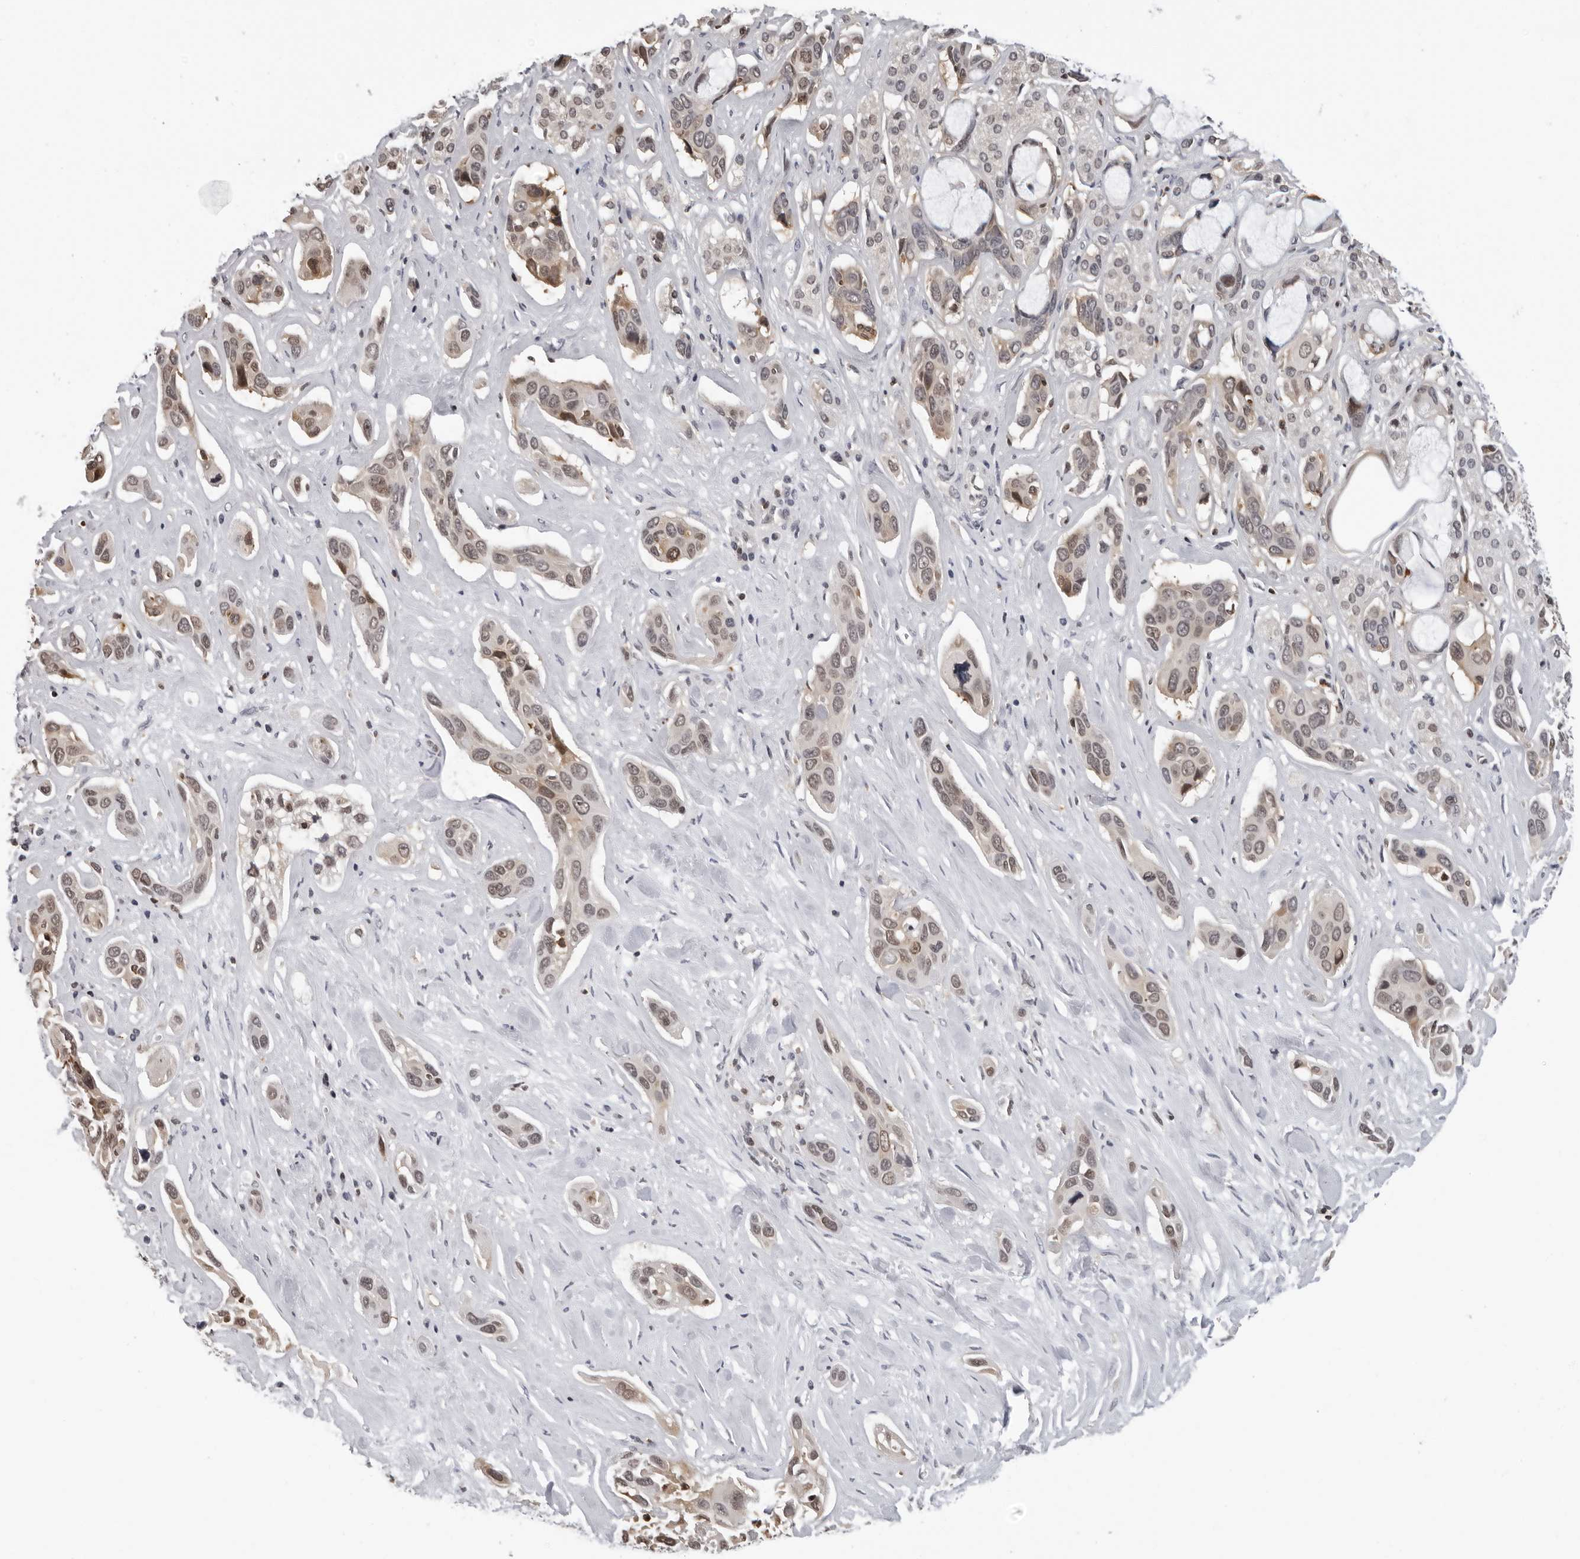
{"staining": {"intensity": "moderate", "quantity": ">75%", "location": "cytoplasmic/membranous,nuclear"}, "tissue": "pancreatic cancer", "cell_type": "Tumor cells", "image_type": "cancer", "snomed": [{"axis": "morphology", "description": "Adenocarcinoma, NOS"}, {"axis": "topography", "description": "Pancreas"}], "caption": "IHC of adenocarcinoma (pancreatic) reveals medium levels of moderate cytoplasmic/membranous and nuclear staining in approximately >75% of tumor cells.", "gene": "HSPH1", "patient": {"sex": "female", "age": 60}}